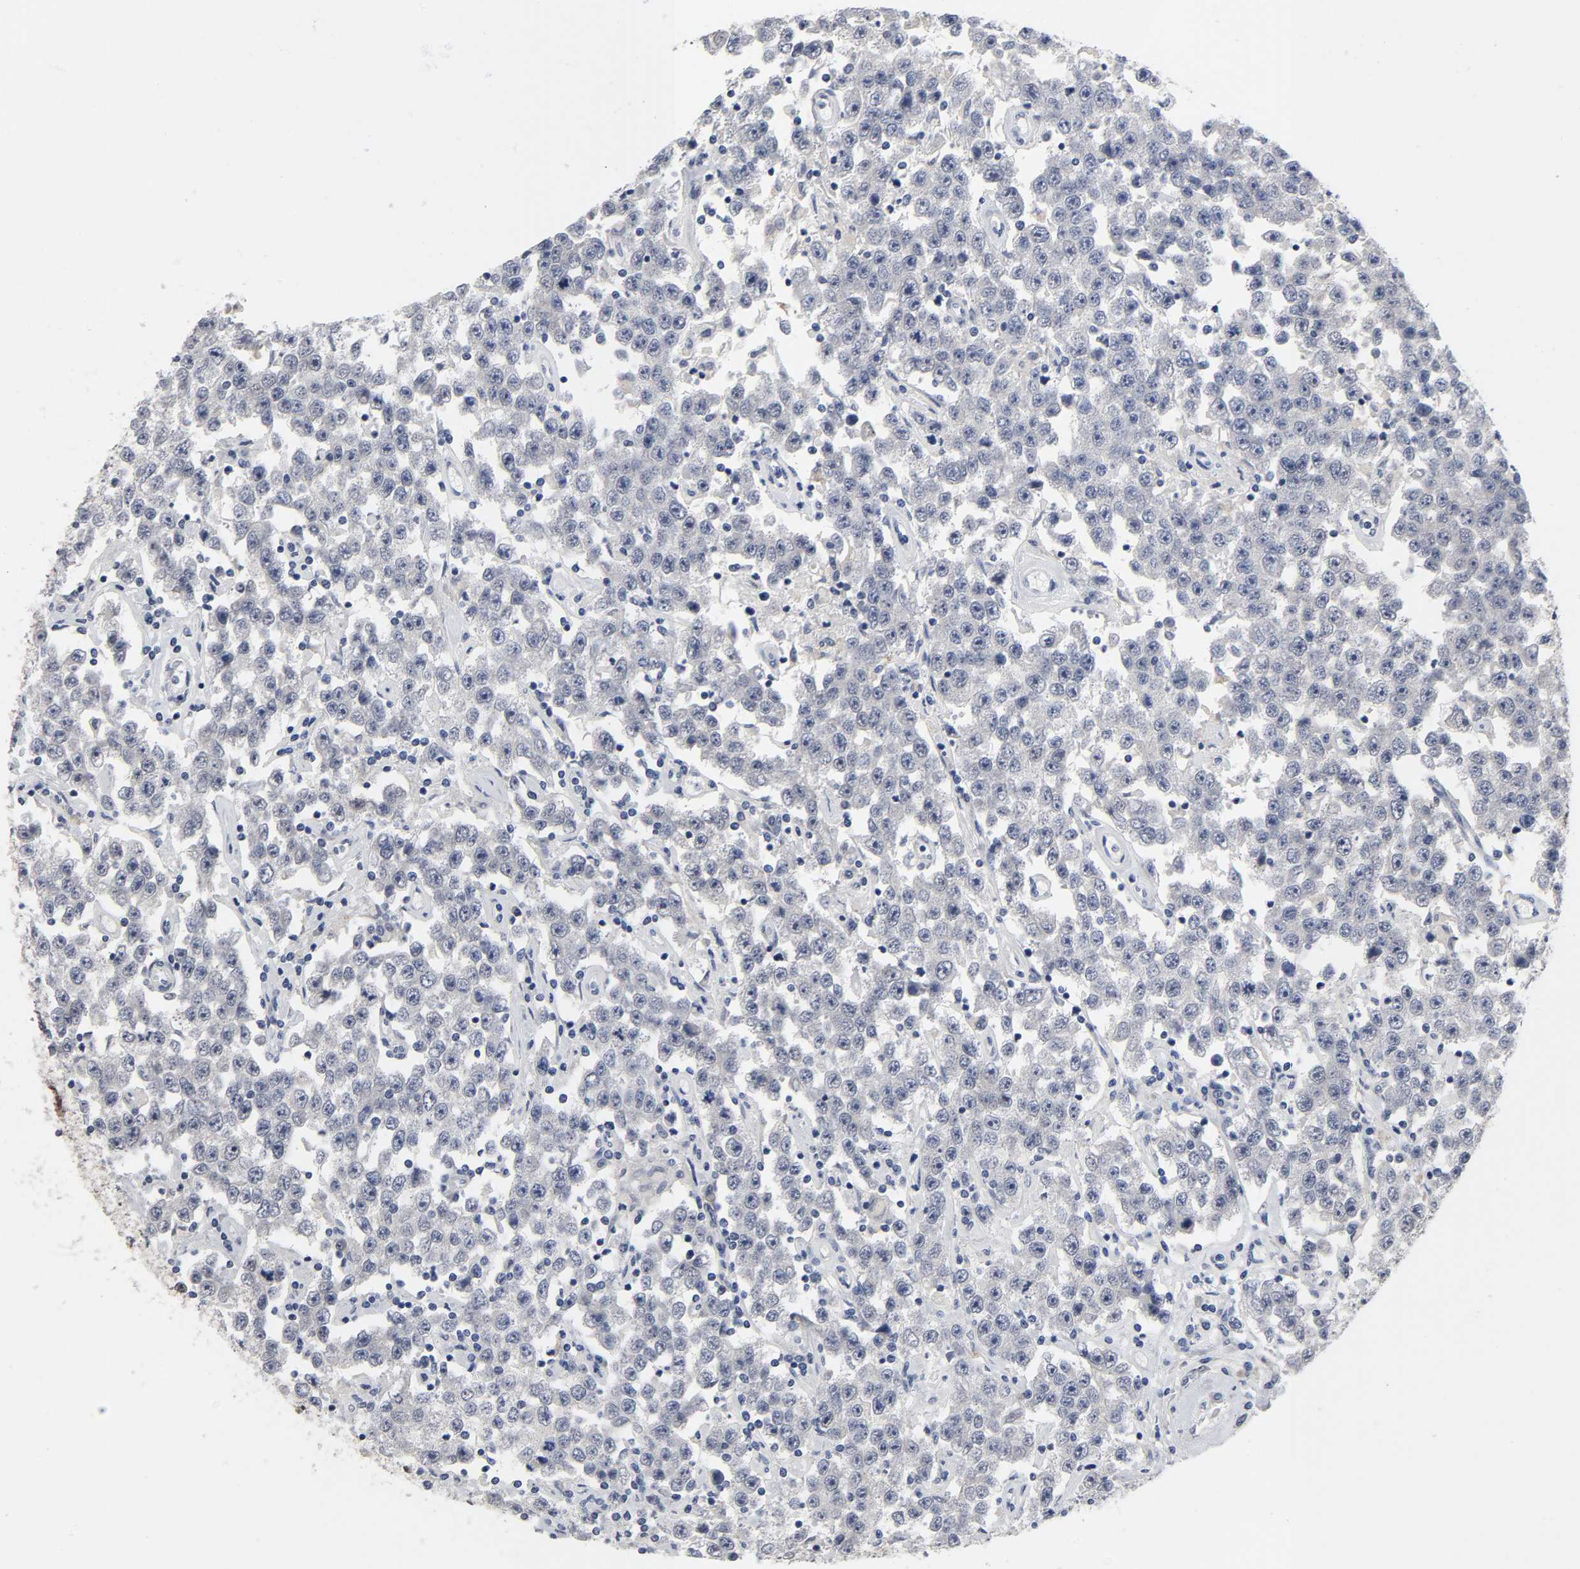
{"staining": {"intensity": "weak", "quantity": "25%-75%", "location": "nuclear"}, "tissue": "testis cancer", "cell_type": "Tumor cells", "image_type": "cancer", "snomed": [{"axis": "morphology", "description": "Seminoma, NOS"}, {"axis": "topography", "description": "Testis"}], "caption": "Tumor cells reveal weak nuclear positivity in about 25%-75% of cells in testis cancer (seminoma).", "gene": "SALL2", "patient": {"sex": "male", "age": 52}}